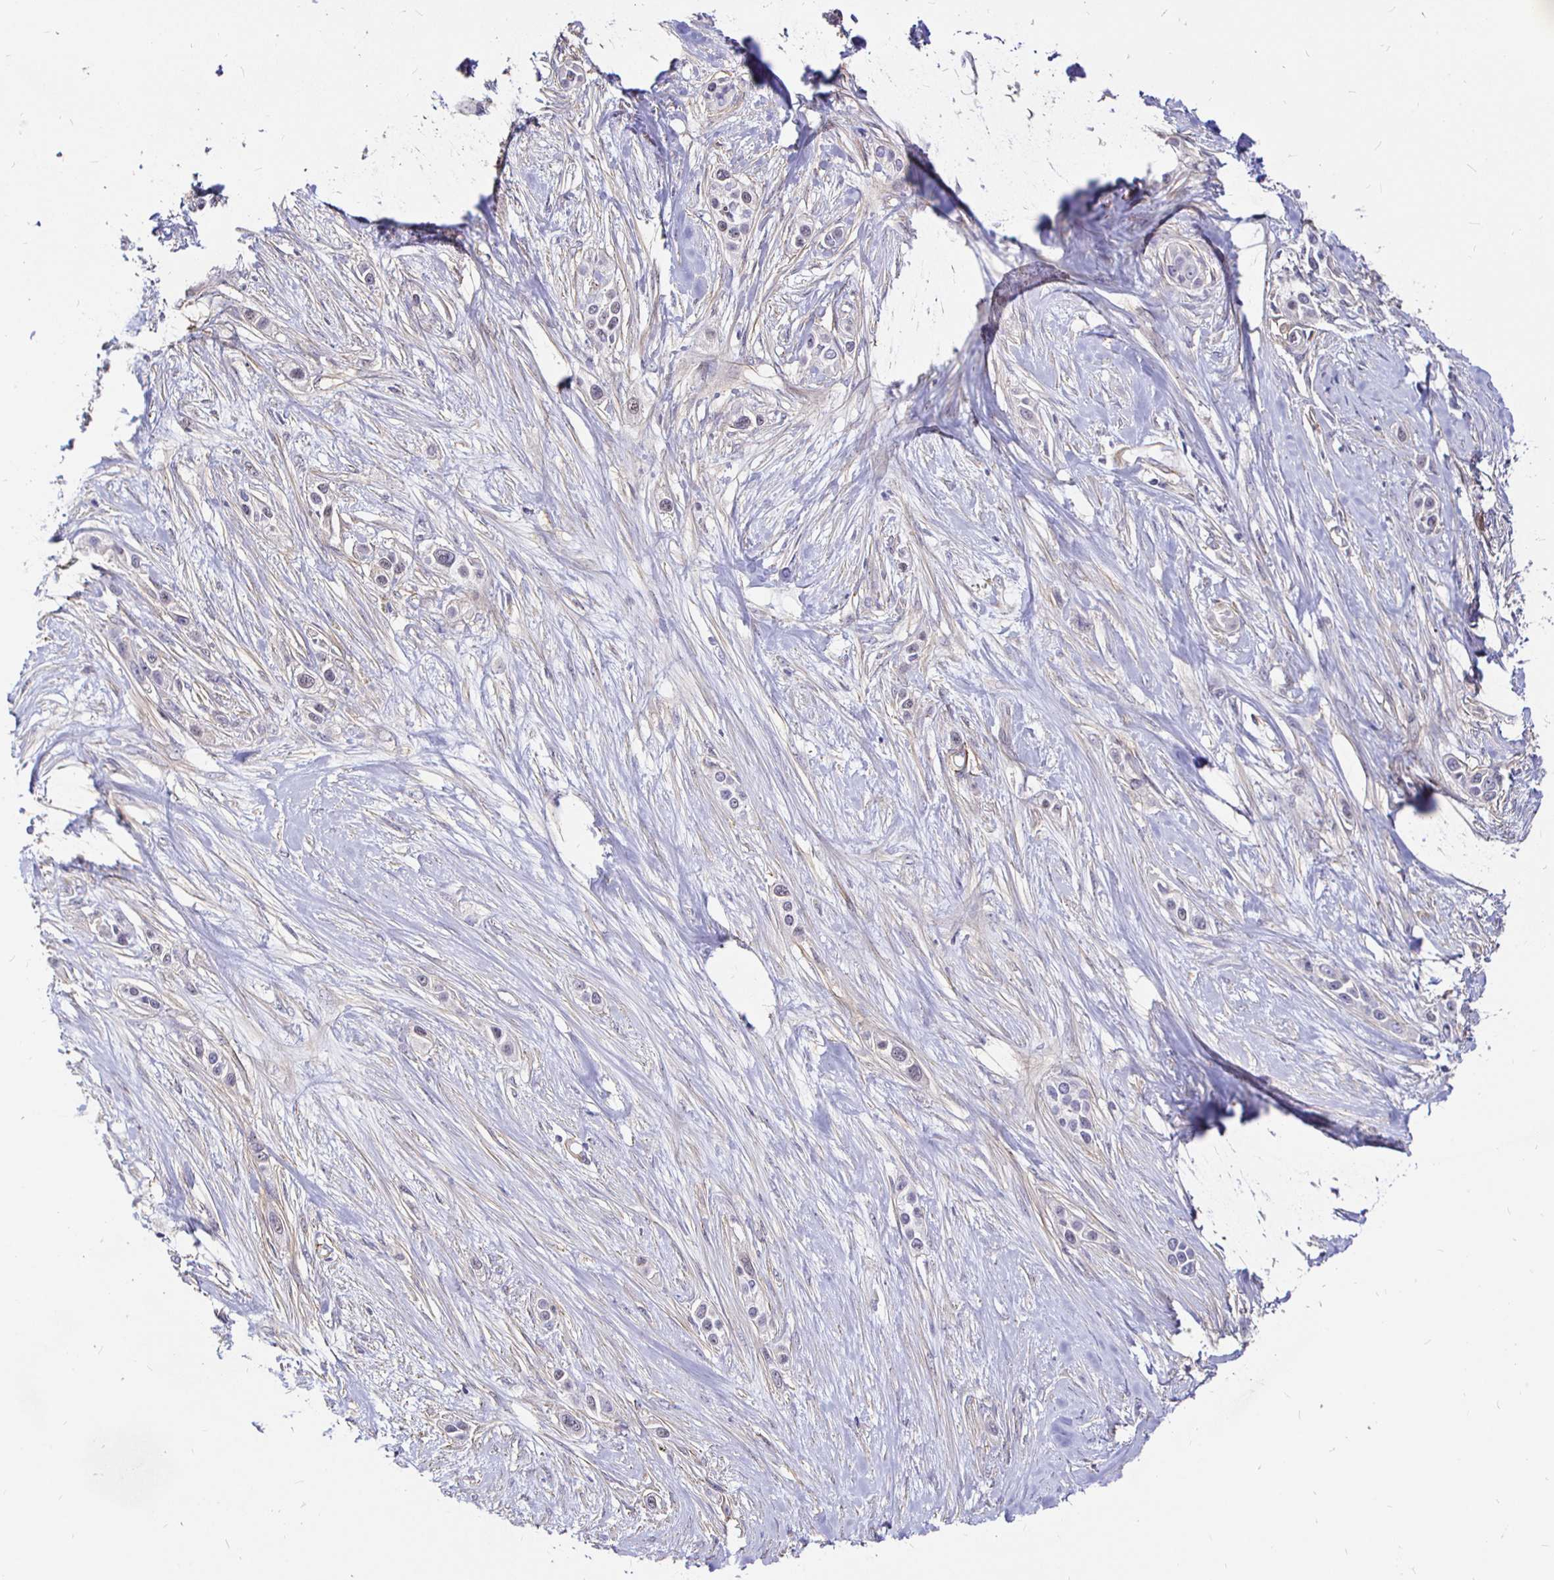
{"staining": {"intensity": "negative", "quantity": "none", "location": "none"}, "tissue": "skin cancer", "cell_type": "Tumor cells", "image_type": "cancer", "snomed": [{"axis": "morphology", "description": "Squamous cell carcinoma, NOS"}, {"axis": "topography", "description": "Skin"}], "caption": "Tumor cells show no significant staining in skin squamous cell carcinoma.", "gene": "PALM2AKAP2", "patient": {"sex": "female", "age": 69}}